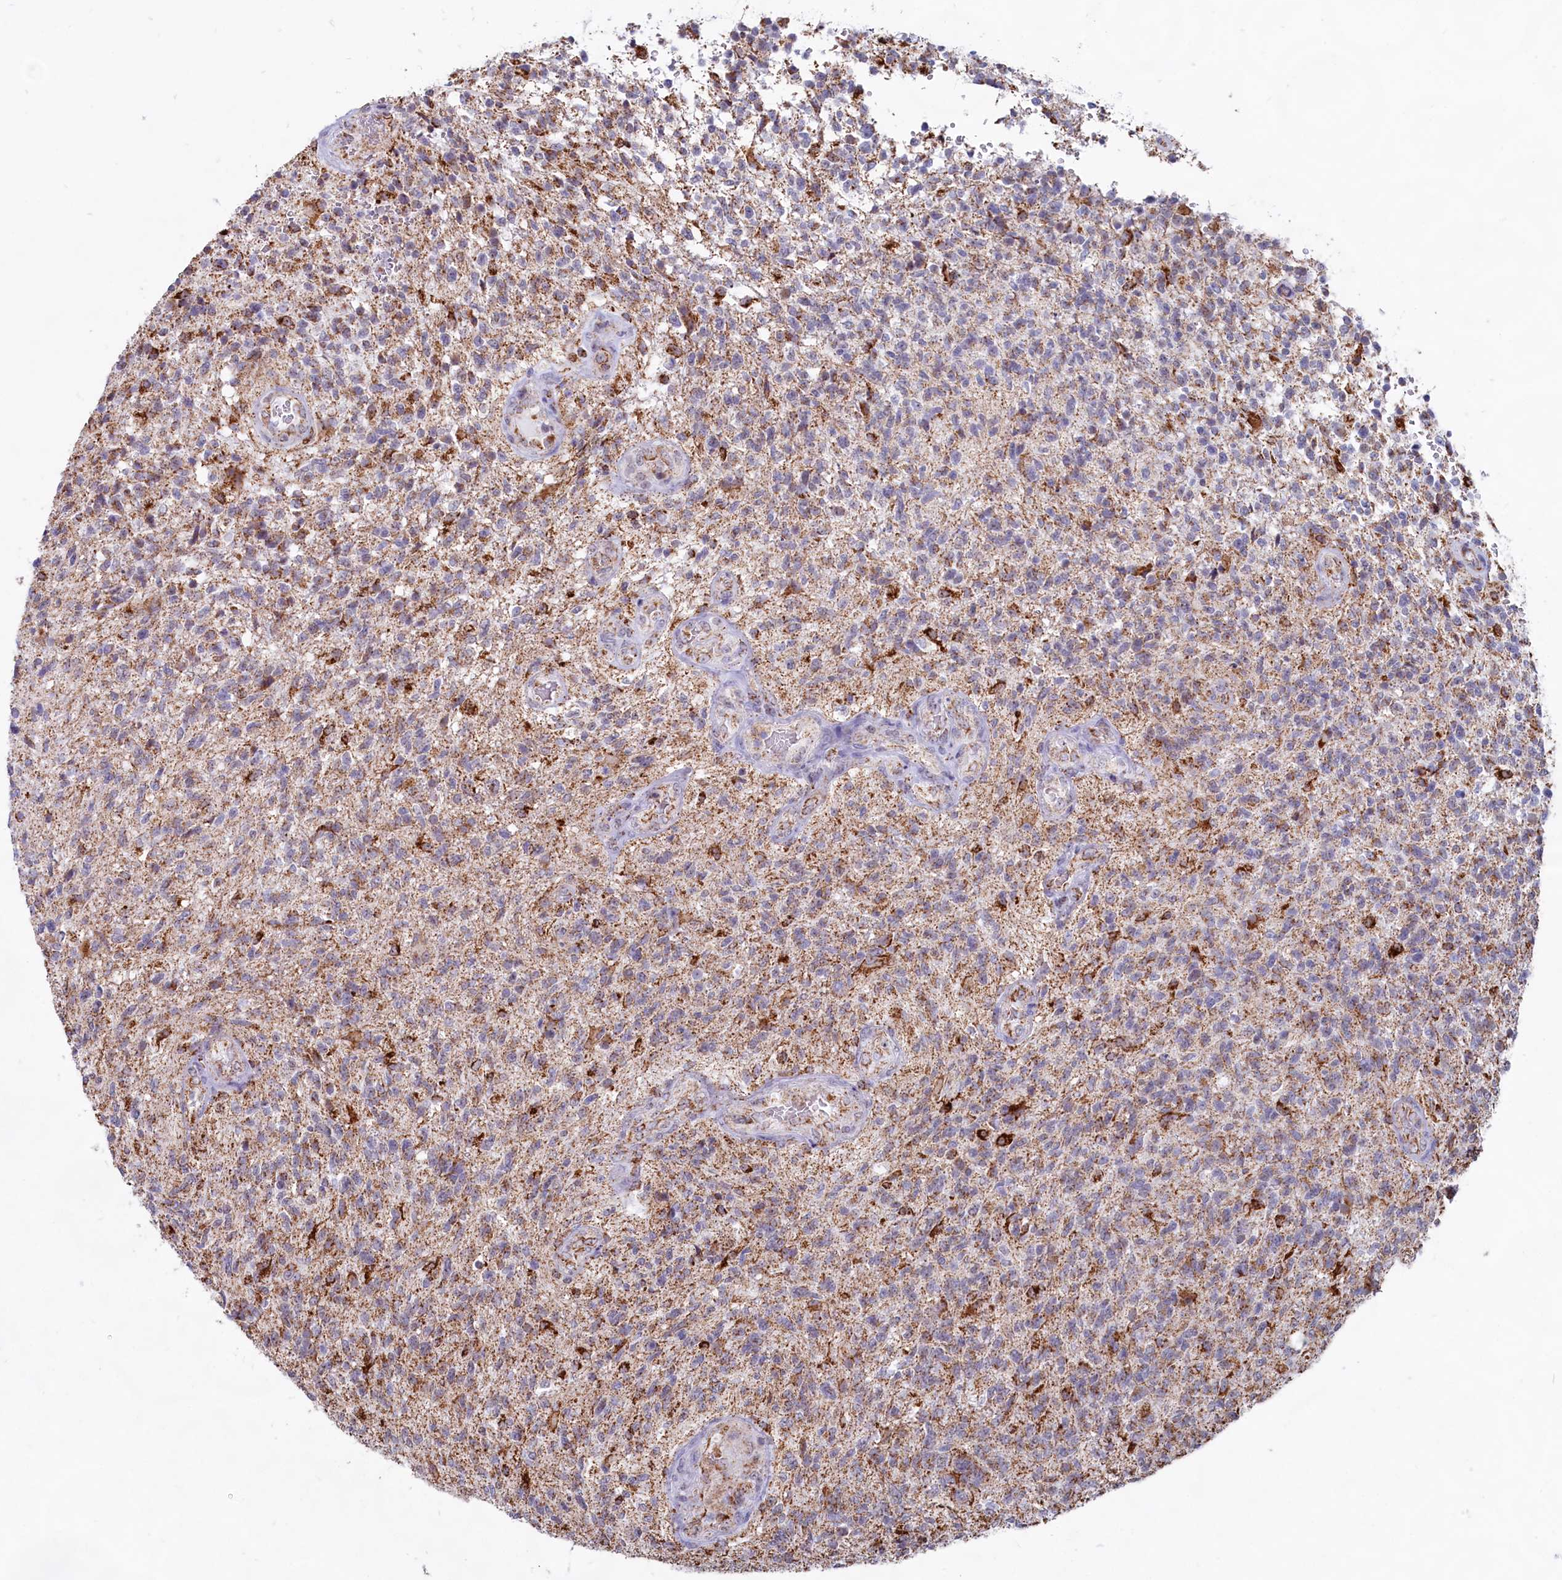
{"staining": {"intensity": "weak", "quantity": ">75%", "location": "cytoplasmic/membranous"}, "tissue": "glioma", "cell_type": "Tumor cells", "image_type": "cancer", "snomed": [{"axis": "morphology", "description": "Glioma, malignant, High grade"}, {"axis": "topography", "description": "Brain"}], "caption": "Protein expression analysis of malignant glioma (high-grade) reveals weak cytoplasmic/membranous positivity in about >75% of tumor cells. The staining was performed using DAB to visualize the protein expression in brown, while the nuclei were stained in blue with hematoxylin (Magnification: 20x).", "gene": "C1D", "patient": {"sex": "male", "age": 56}}